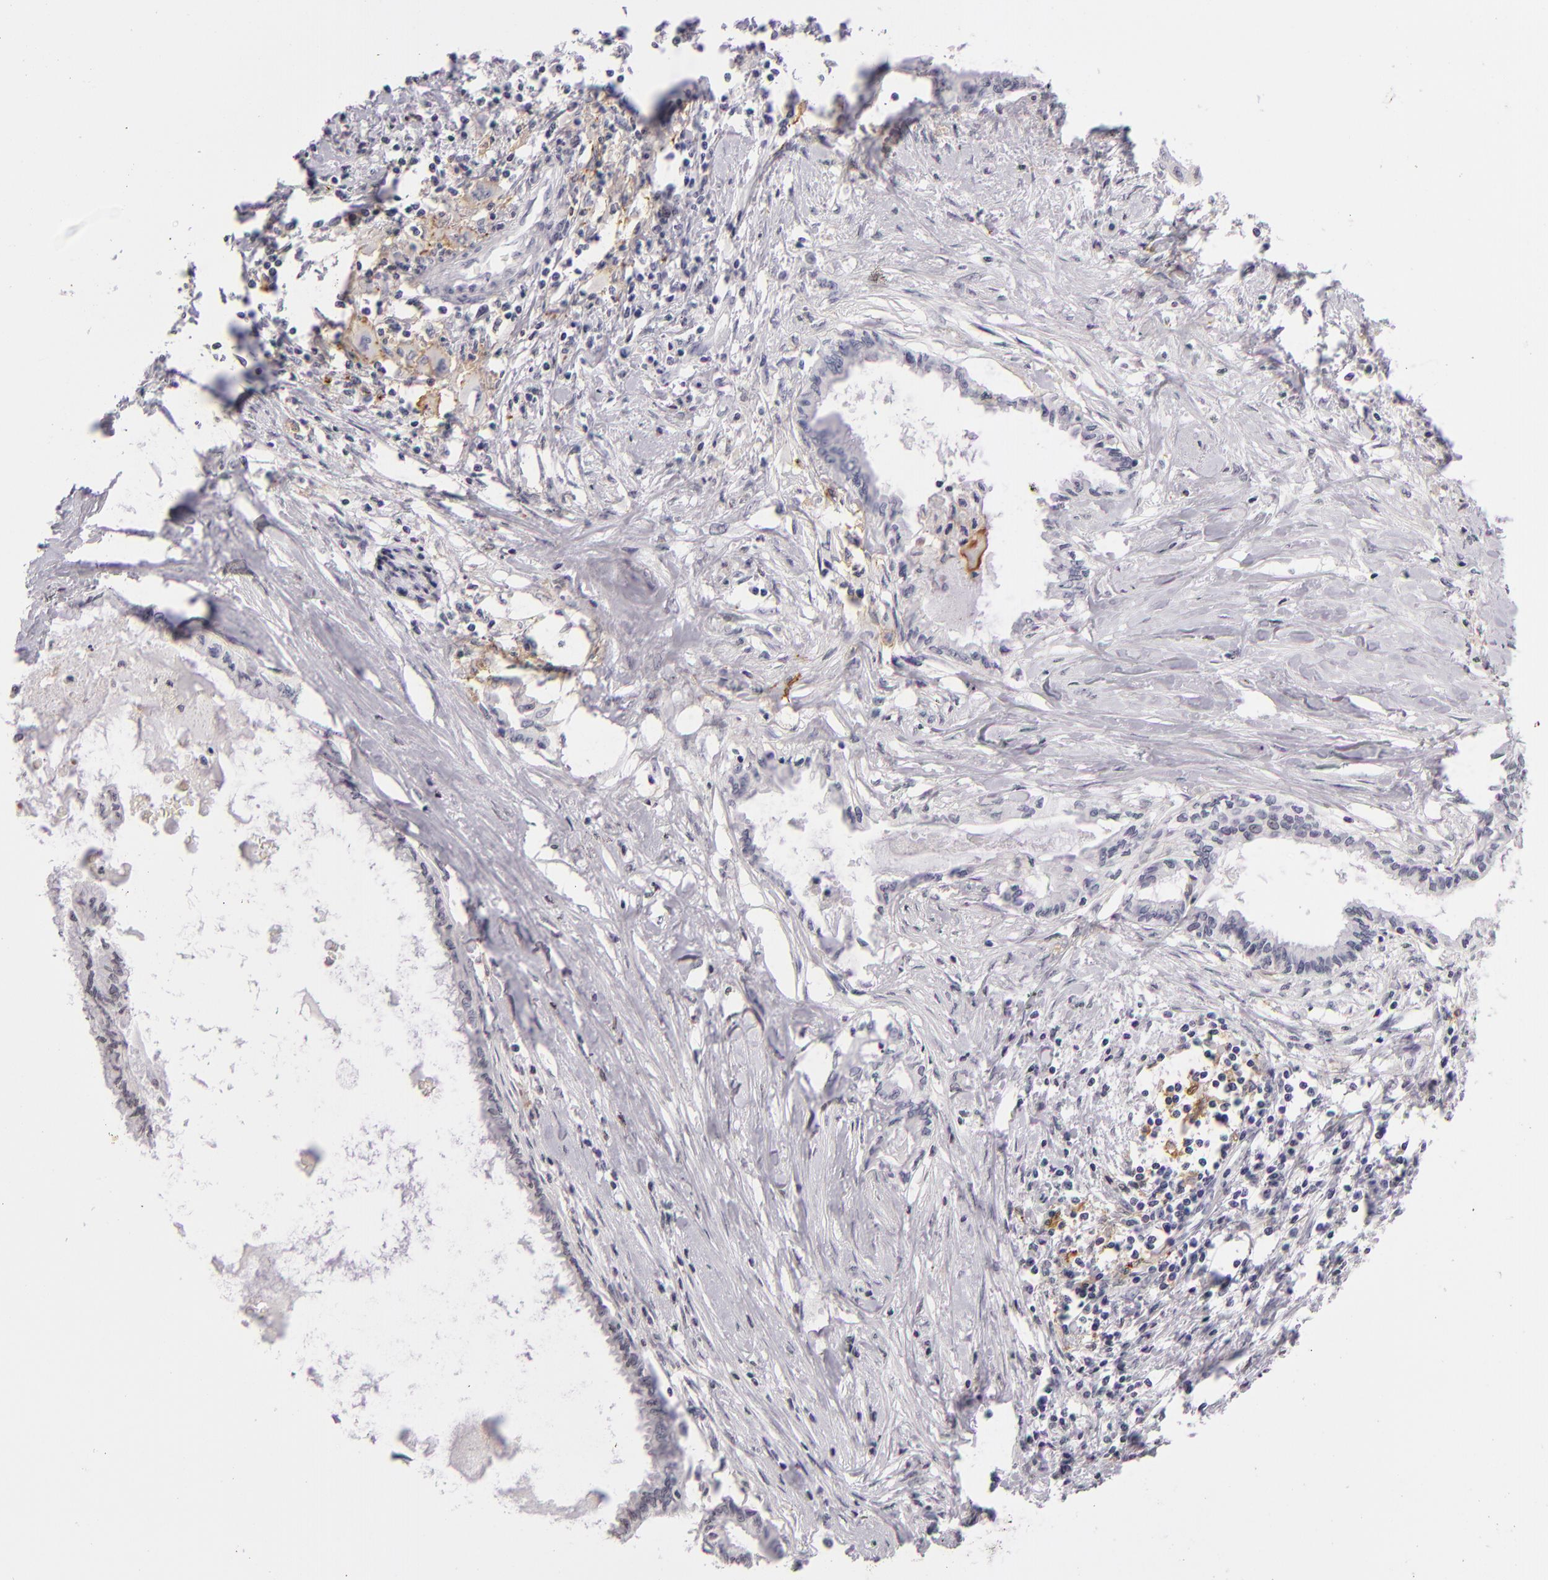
{"staining": {"intensity": "negative", "quantity": "none", "location": "none"}, "tissue": "pancreatic cancer", "cell_type": "Tumor cells", "image_type": "cancer", "snomed": [{"axis": "morphology", "description": "Adenocarcinoma, NOS"}, {"axis": "topography", "description": "Pancreas"}], "caption": "A photomicrograph of human adenocarcinoma (pancreatic) is negative for staining in tumor cells.", "gene": "CD40", "patient": {"sex": "female", "age": 64}}